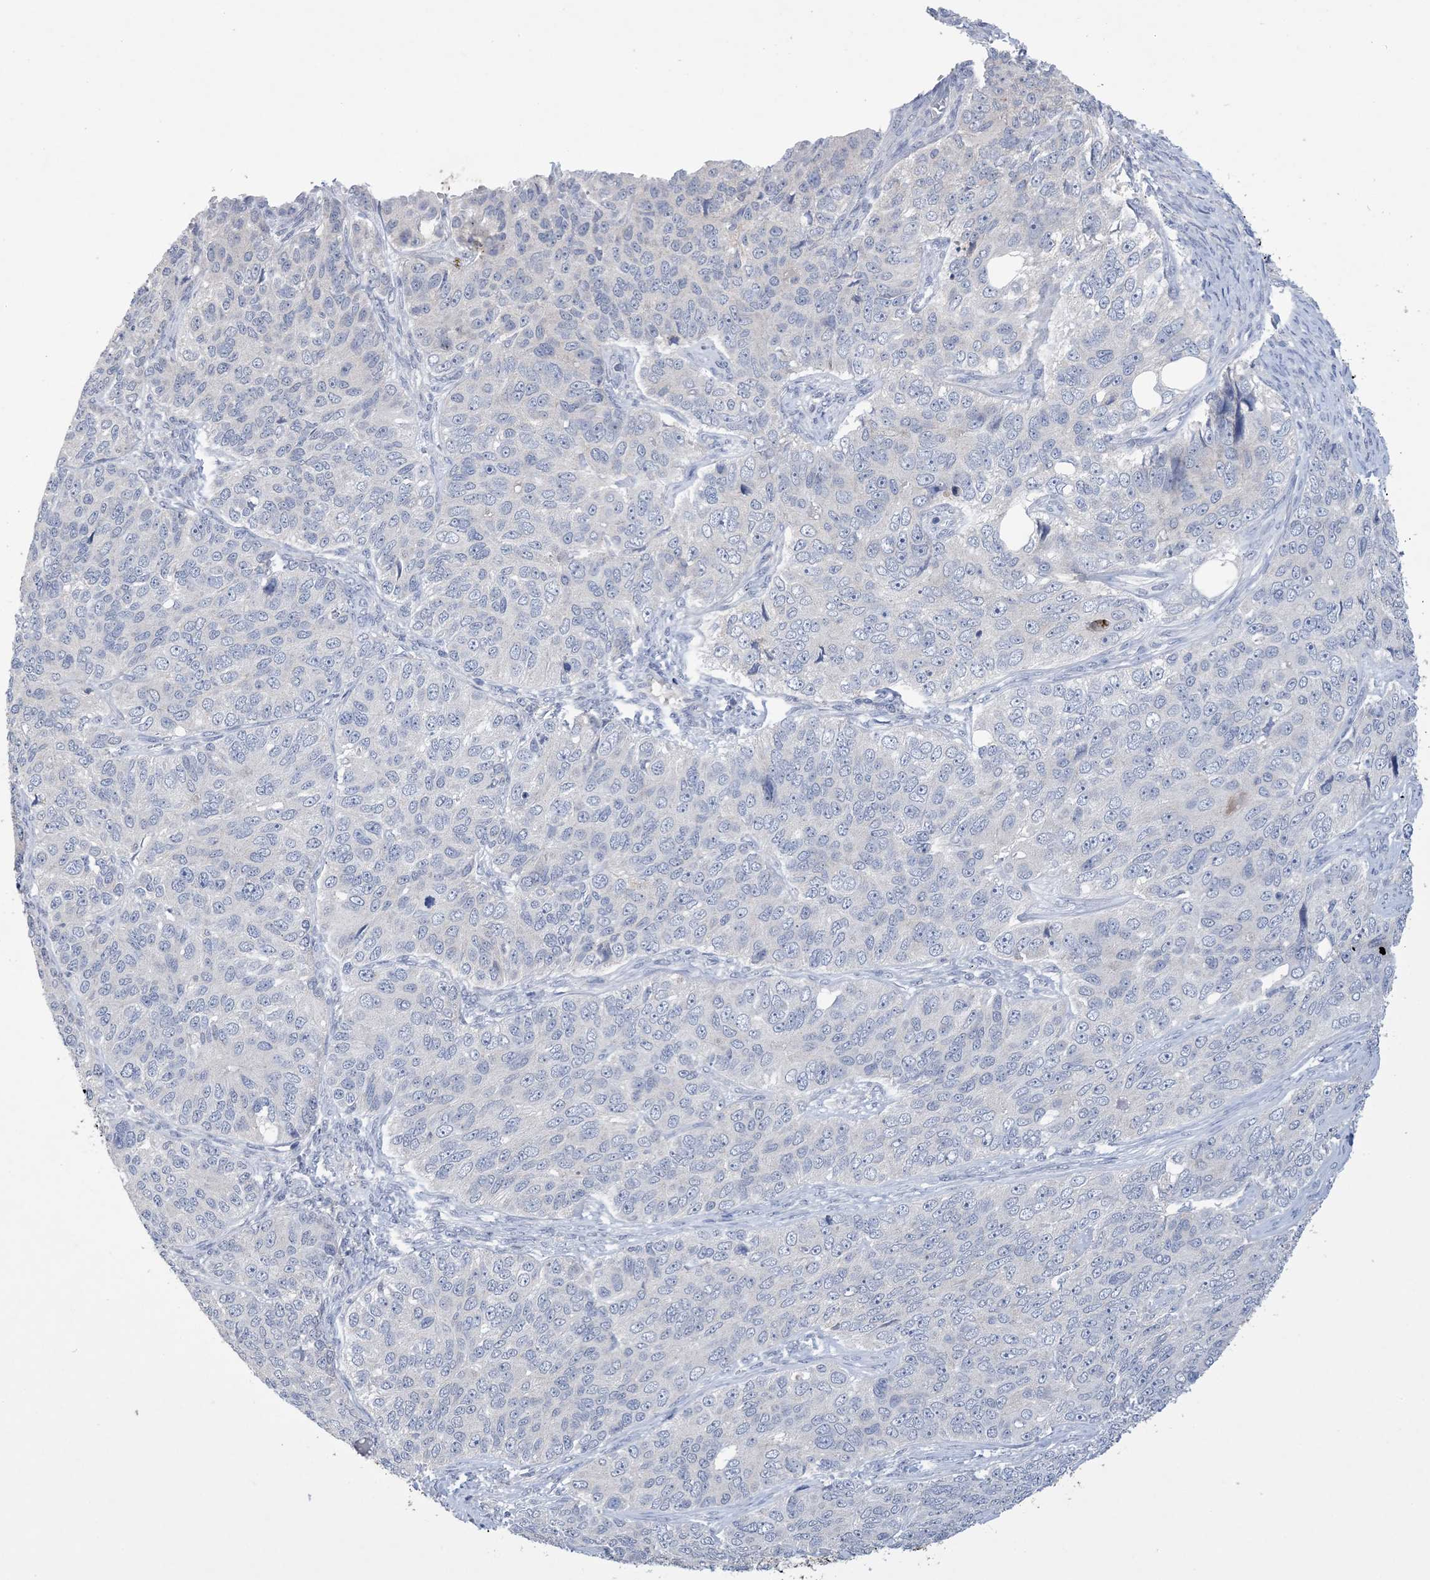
{"staining": {"intensity": "negative", "quantity": "none", "location": "none"}, "tissue": "ovarian cancer", "cell_type": "Tumor cells", "image_type": "cancer", "snomed": [{"axis": "morphology", "description": "Carcinoma, endometroid"}, {"axis": "topography", "description": "Ovary"}], "caption": "Human endometroid carcinoma (ovarian) stained for a protein using immunohistochemistry displays no positivity in tumor cells.", "gene": "DSC3", "patient": {"sex": "female", "age": 51}}